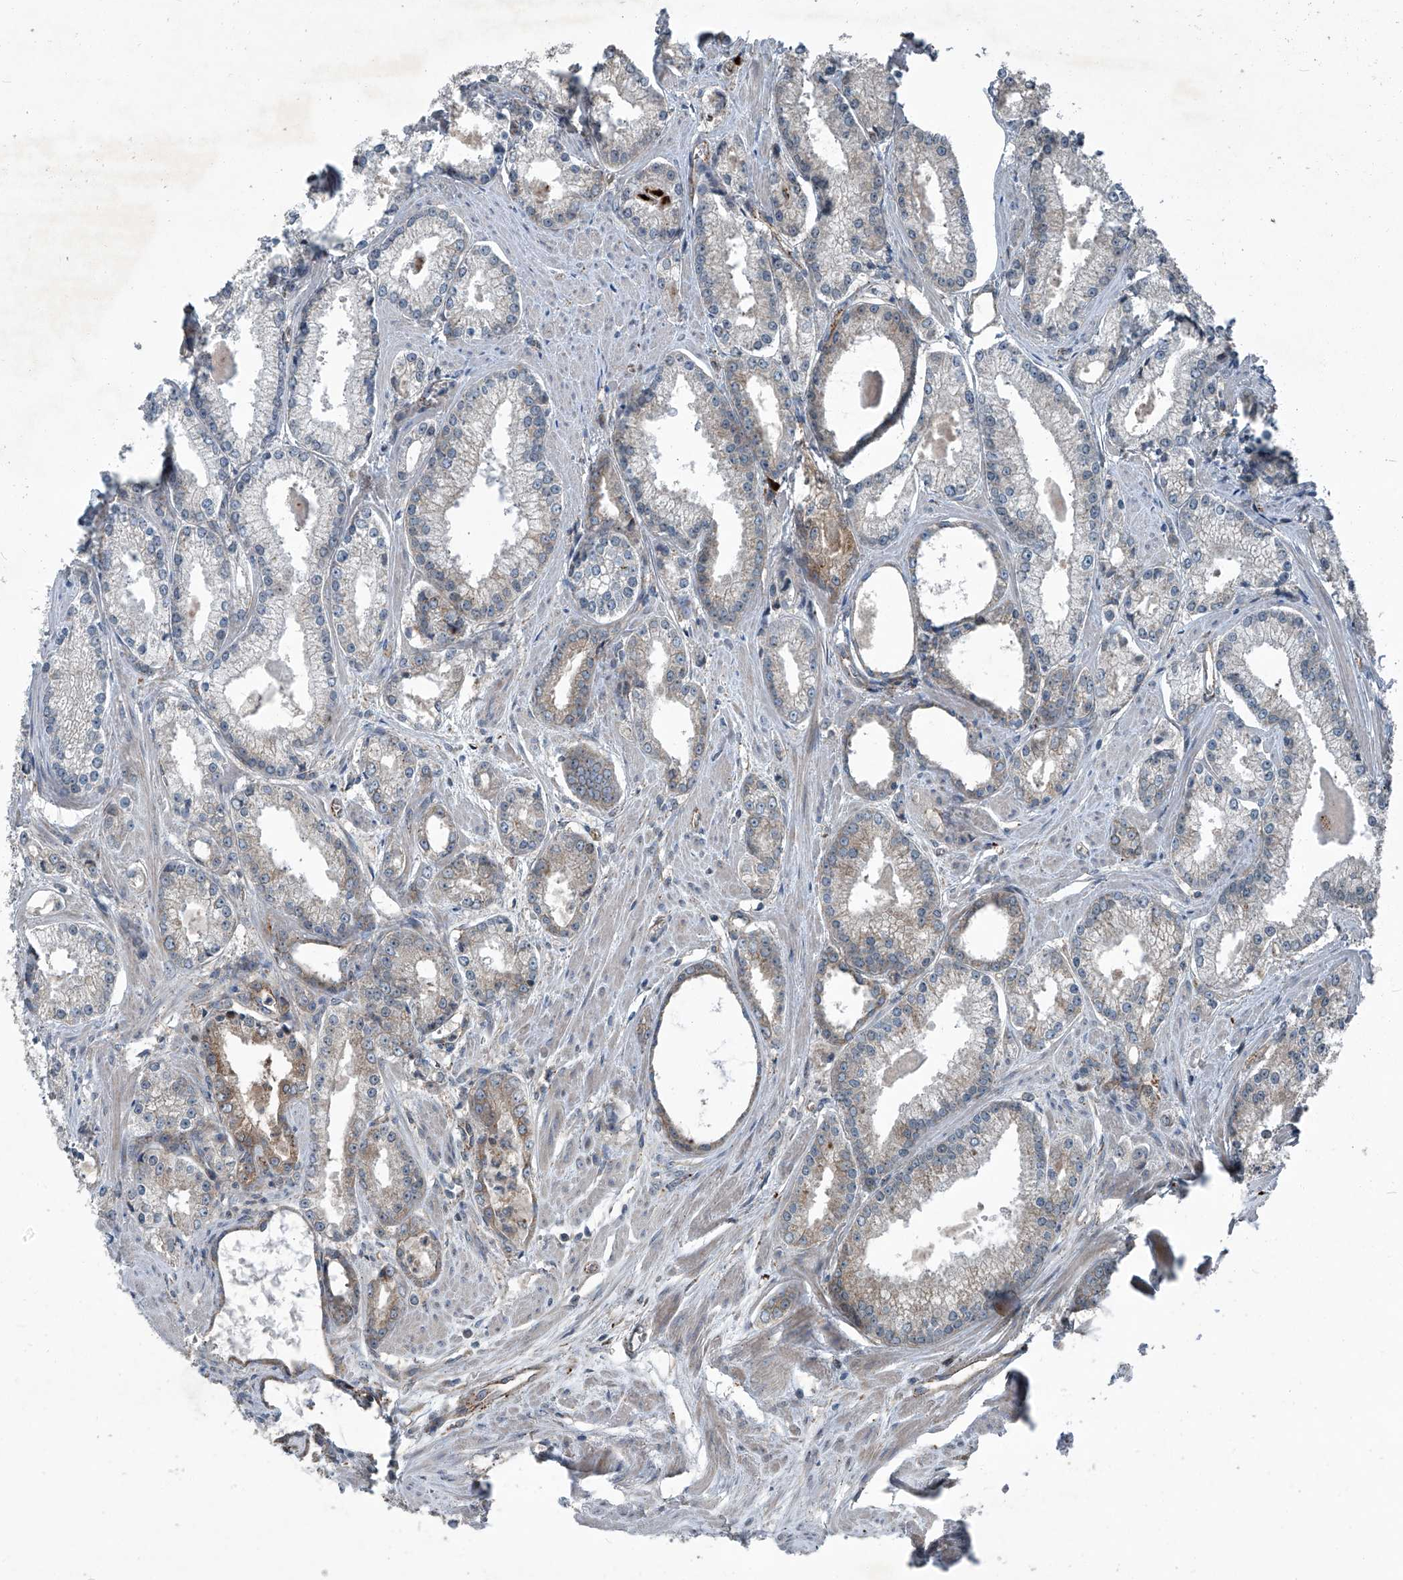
{"staining": {"intensity": "weak", "quantity": "25%-75%", "location": "cytoplasmic/membranous"}, "tissue": "prostate cancer", "cell_type": "Tumor cells", "image_type": "cancer", "snomed": [{"axis": "morphology", "description": "Adenocarcinoma, Low grade"}, {"axis": "topography", "description": "Prostate"}], "caption": "This is an image of immunohistochemistry (IHC) staining of prostate cancer, which shows weak positivity in the cytoplasmic/membranous of tumor cells.", "gene": "SENP2", "patient": {"sex": "male", "age": 54}}